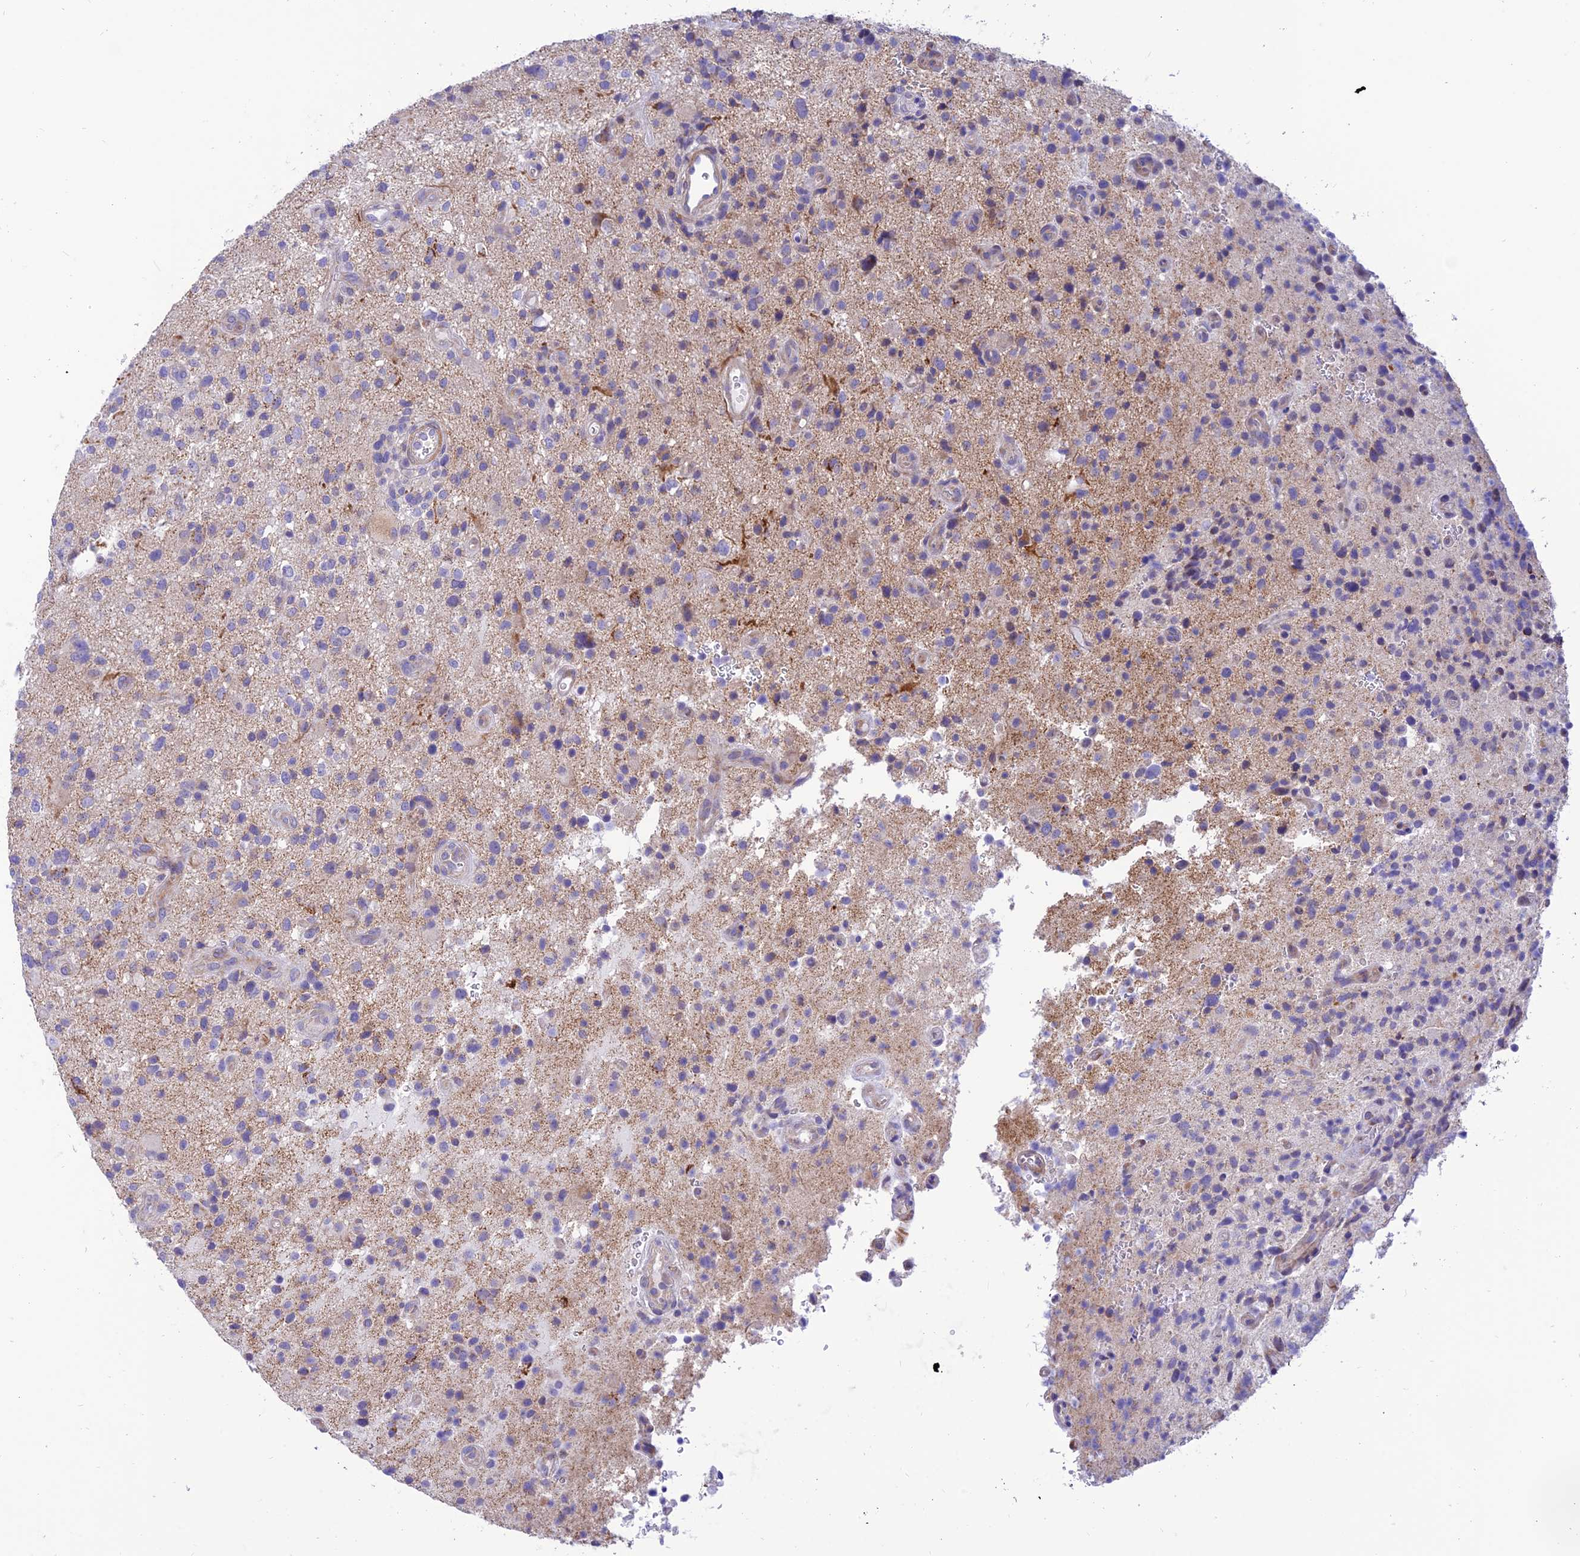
{"staining": {"intensity": "negative", "quantity": "none", "location": "none"}, "tissue": "glioma", "cell_type": "Tumor cells", "image_type": "cancer", "snomed": [{"axis": "morphology", "description": "Glioma, malignant, High grade"}, {"axis": "topography", "description": "Brain"}], "caption": "Immunohistochemistry image of neoplastic tissue: human high-grade glioma (malignant) stained with DAB exhibits no significant protein expression in tumor cells.", "gene": "FAM186B", "patient": {"sex": "male", "age": 47}}